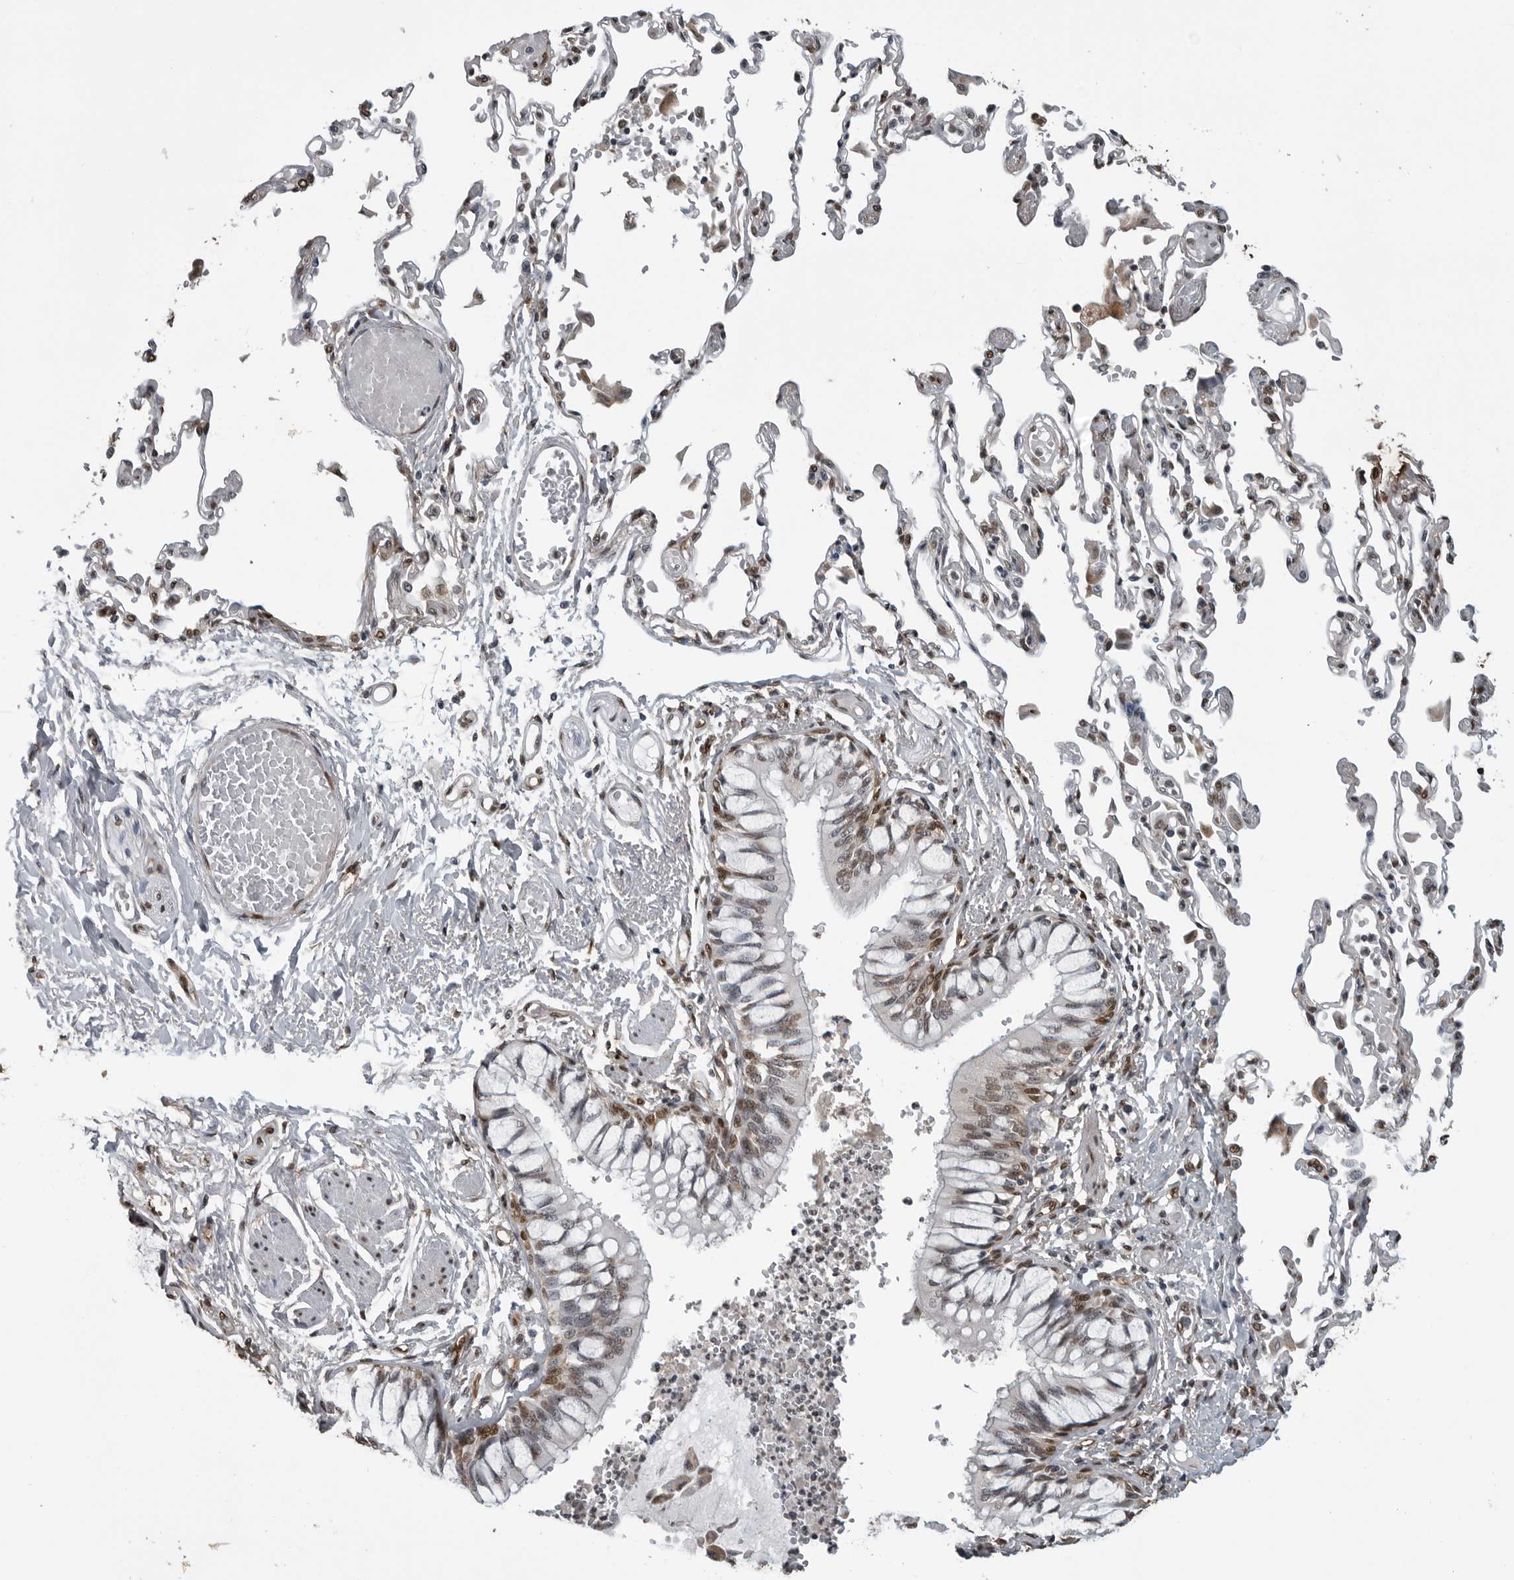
{"staining": {"intensity": "moderate", "quantity": ">75%", "location": "nuclear"}, "tissue": "bronchus", "cell_type": "Respiratory epithelial cells", "image_type": "normal", "snomed": [{"axis": "morphology", "description": "Normal tissue, NOS"}, {"axis": "topography", "description": "Cartilage tissue"}, {"axis": "topography", "description": "Bronchus"}, {"axis": "topography", "description": "Lung"}], "caption": "High-power microscopy captured an immunohistochemistry (IHC) micrograph of unremarkable bronchus, revealing moderate nuclear expression in about >75% of respiratory epithelial cells.", "gene": "SMAD2", "patient": {"sex": "female", "age": 49}}